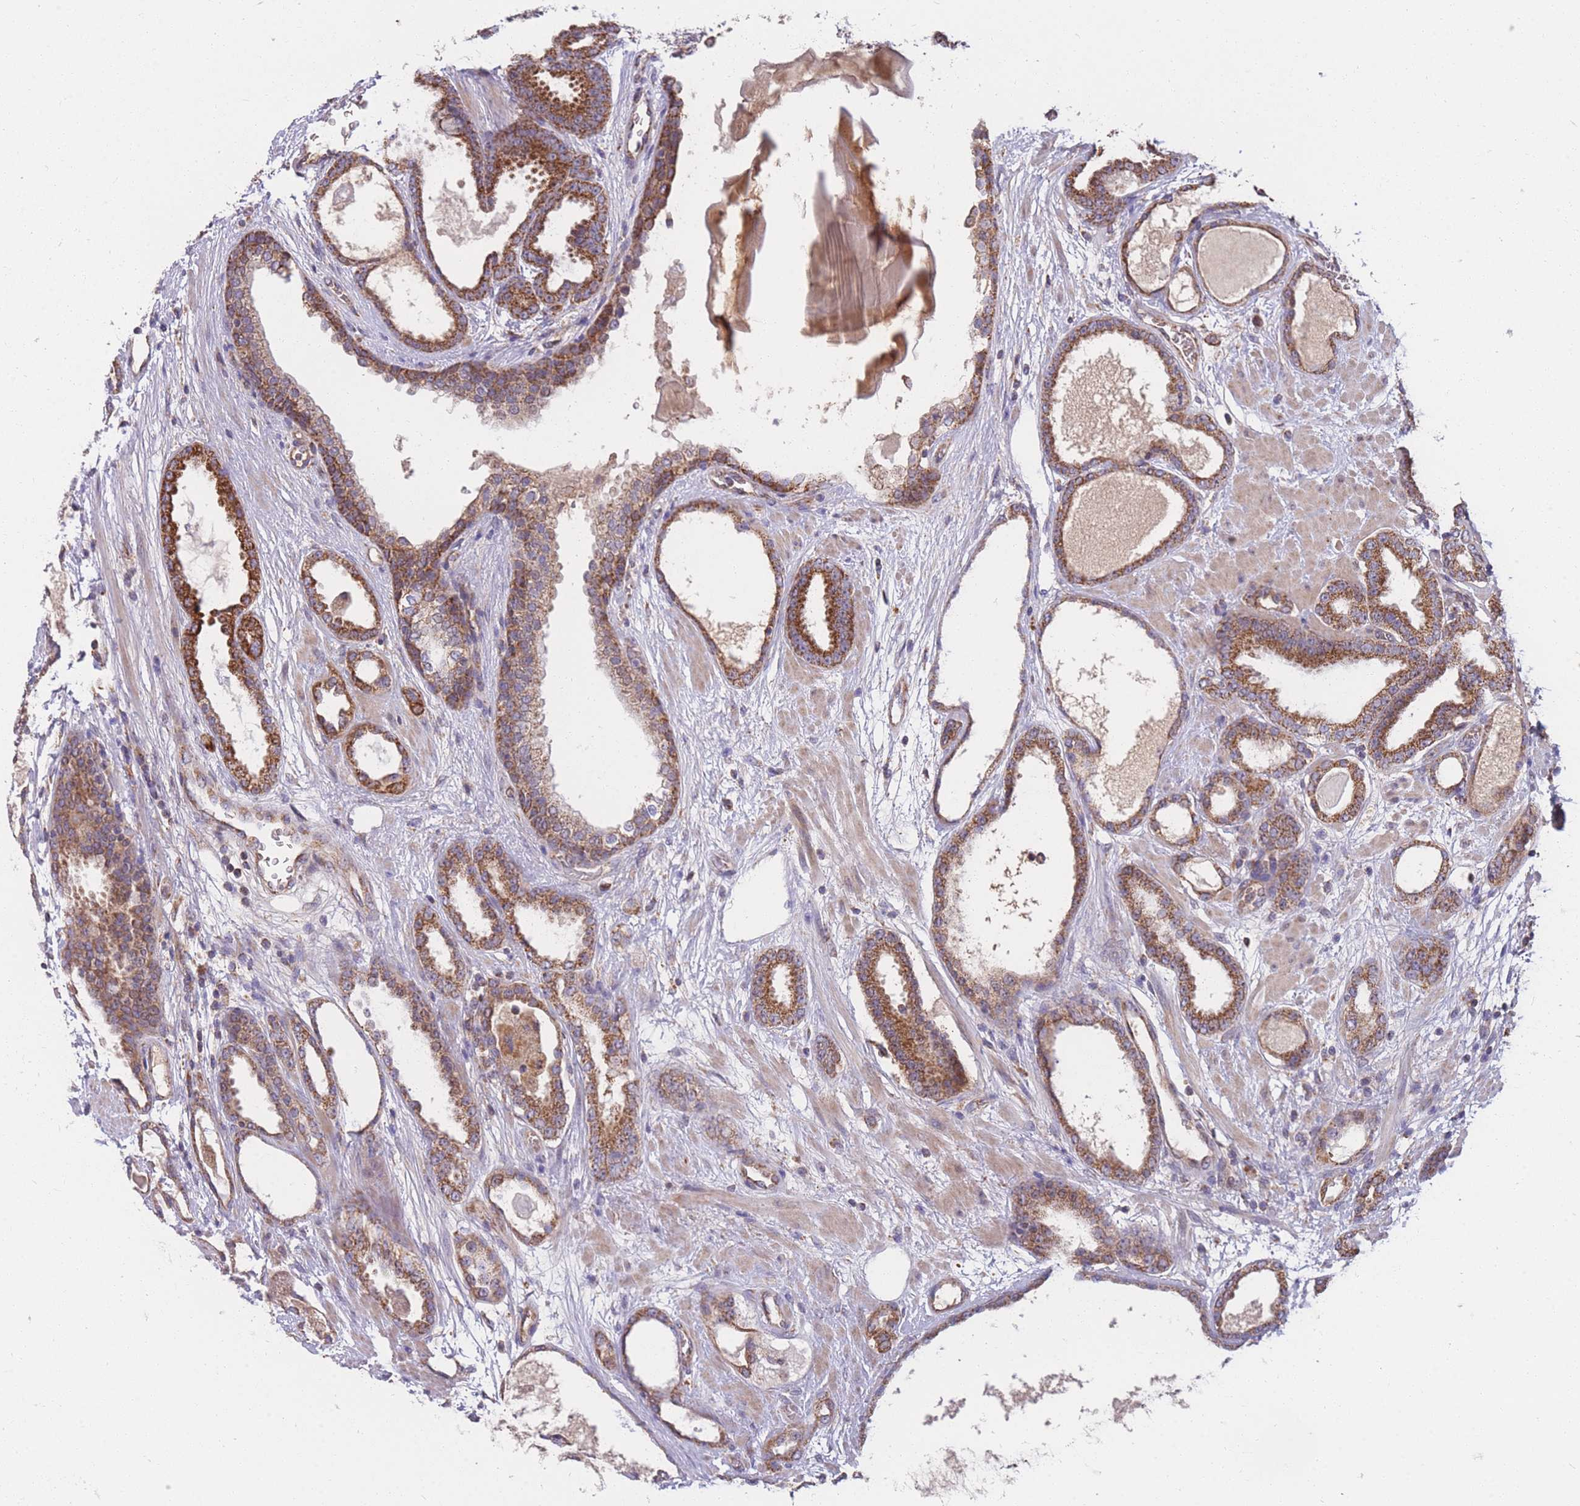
{"staining": {"intensity": "moderate", "quantity": ">75%", "location": "cytoplasmic/membranous"}, "tissue": "prostate cancer", "cell_type": "Tumor cells", "image_type": "cancer", "snomed": [{"axis": "morphology", "description": "Adenocarcinoma, High grade"}, {"axis": "topography", "description": "Prostate"}], "caption": "Prostate adenocarcinoma (high-grade) stained with a protein marker shows moderate staining in tumor cells.", "gene": "PTPMT1", "patient": {"sex": "male", "age": 60}}